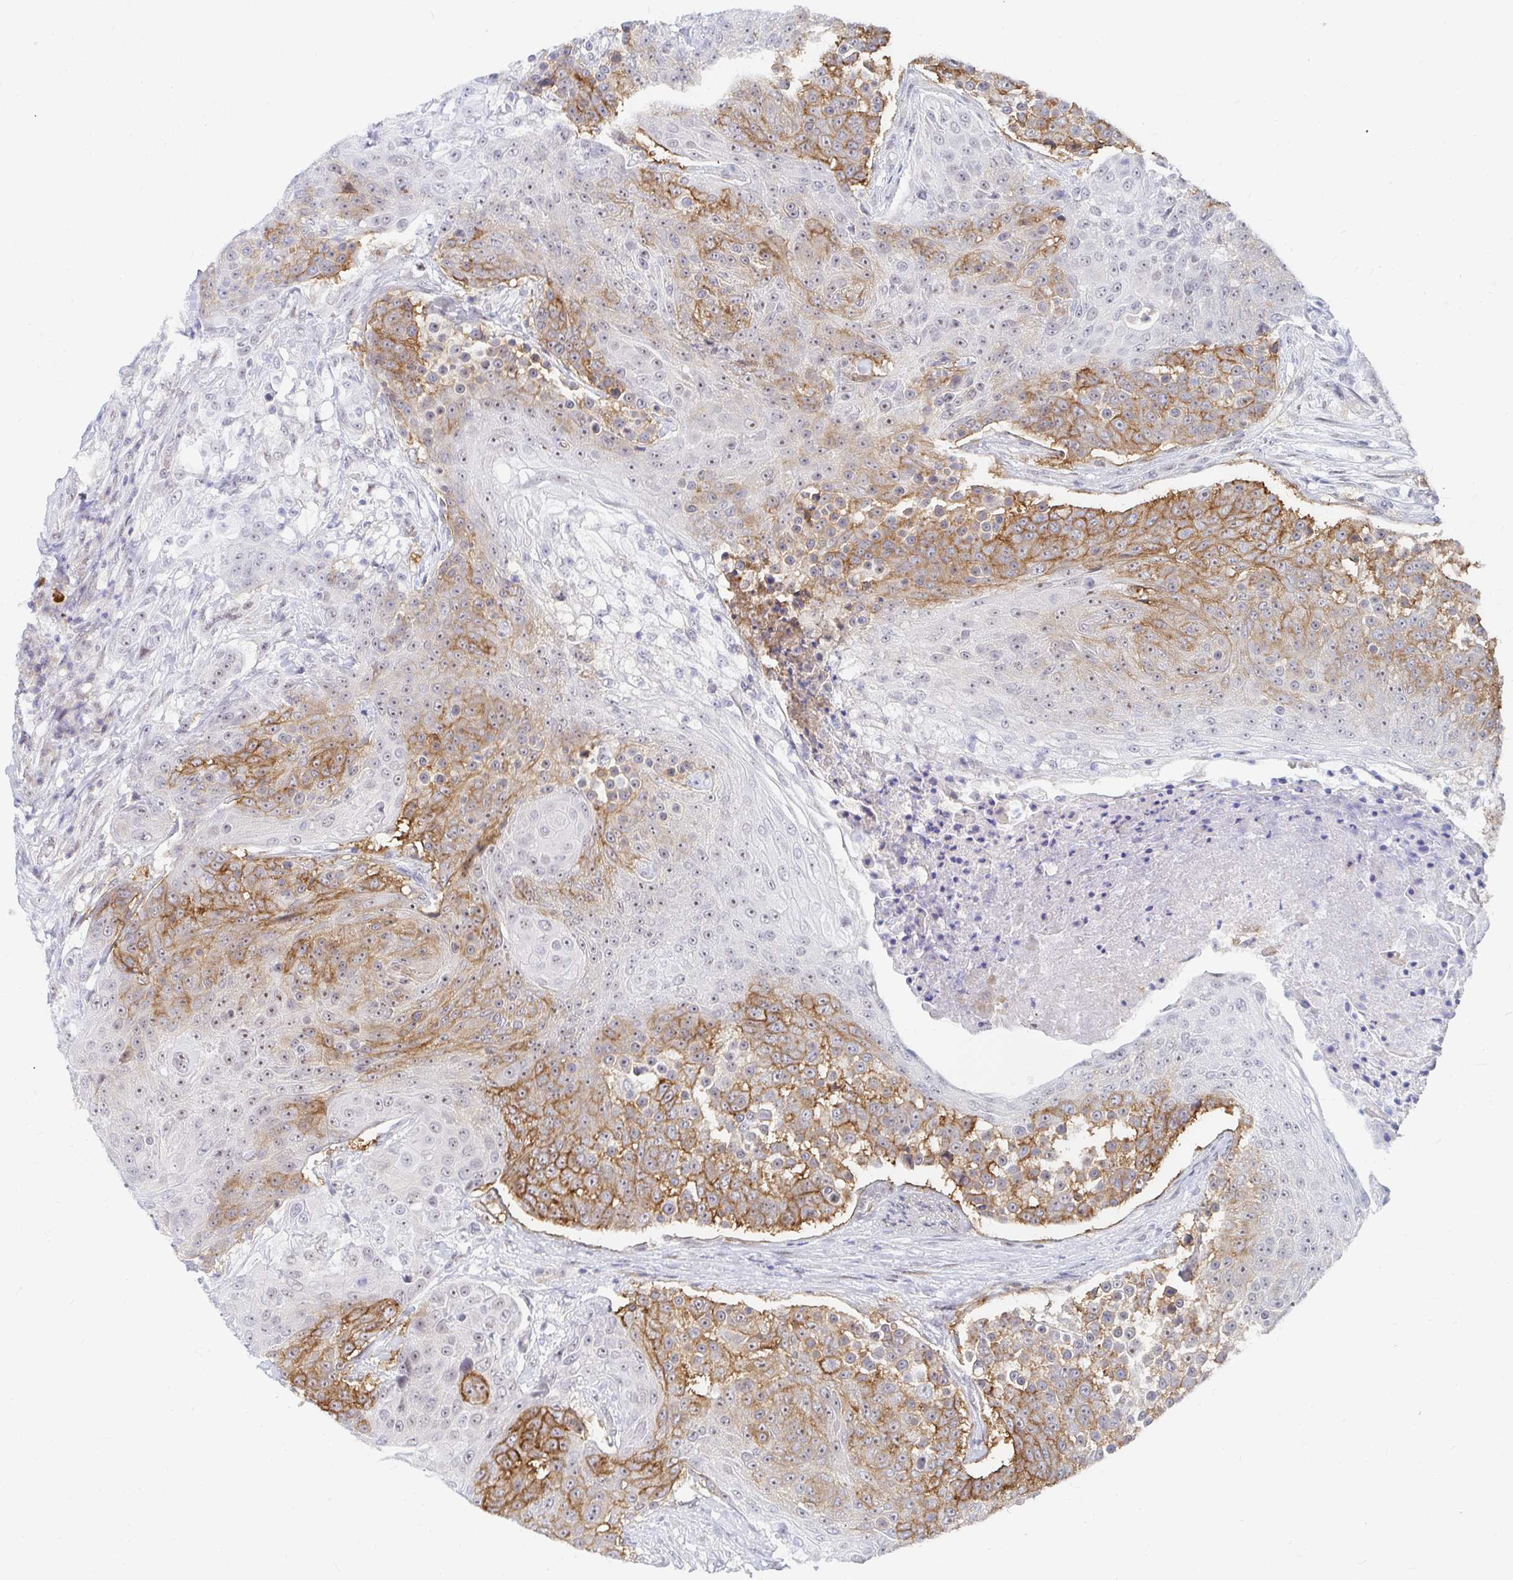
{"staining": {"intensity": "moderate", "quantity": "25%-75%", "location": "cytoplasmic/membranous"}, "tissue": "urothelial cancer", "cell_type": "Tumor cells", "image_type": "cancer", "snomed": [{"axis": "morphology", "description": "Urothelial carcinoma, High grade"}, {"axis": "topography", "description": "Urinary bladder"}], "caption": "Protein staining displays moderate cytoplasmic/membranous expression in approximately 25%-75% of tumor cells in urothelial cancer. Ihc stains the protein in brown and the nuclei are stained blue.", "gene": "COL28A1", "patient": {"sex": "female", "age": 63}}